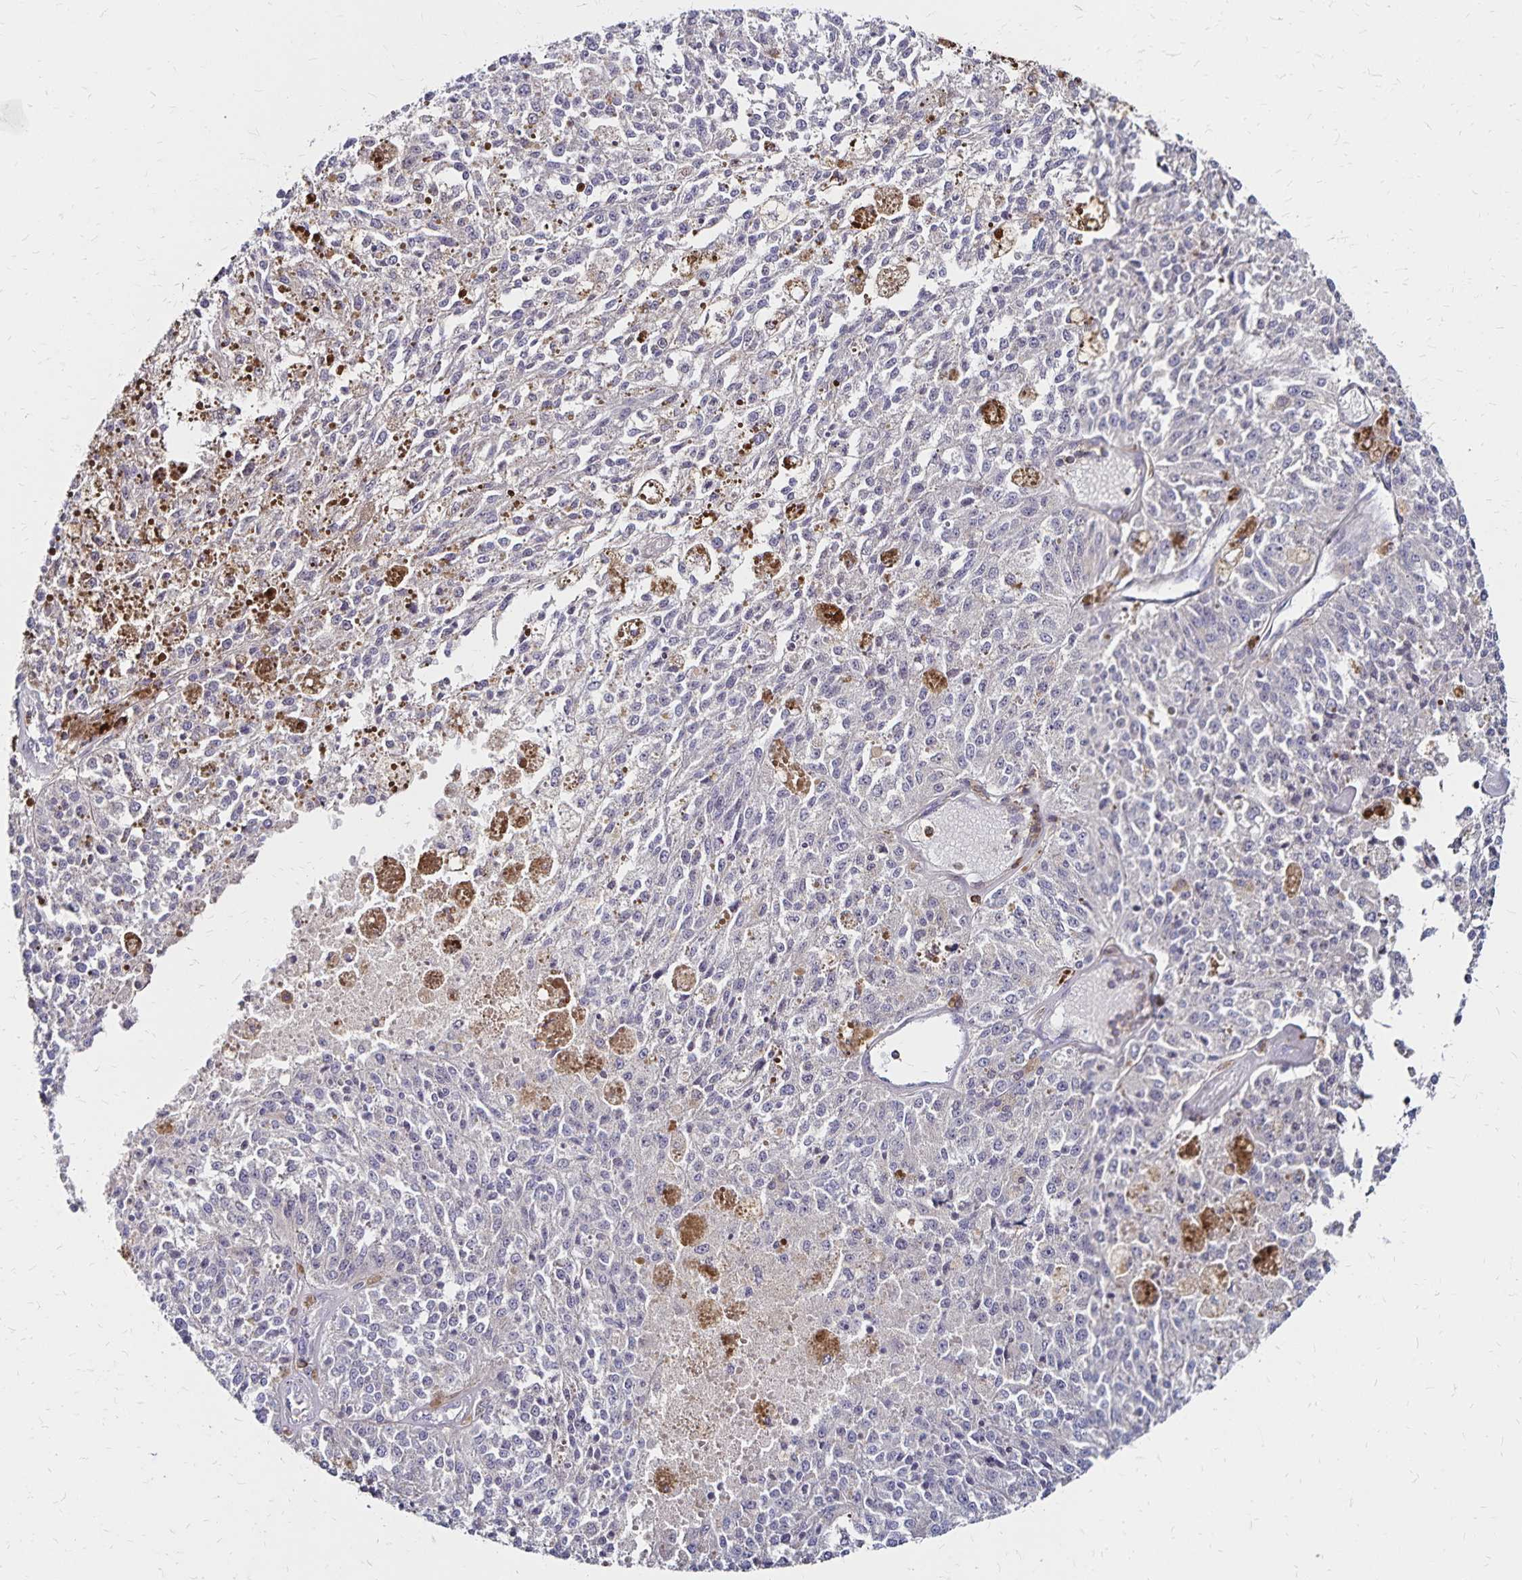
{"staining": {"intensity": "negative", "quantity": "none", "location": "none"}, "tissue": "melanoma", "cell_type": "Tumor cells", "image_type": "cancer", "snomed": [{"axis": "morphology", "description": "Malignant melanoma, Metastatic site"}, {"axis": "topography", "description": "Lymph node"}], "caption": "IHC of human melanoma exhibits no expression in tumor cells.", "gene": "NAGPA", "patient": {"sex": "female", "age": 64}}